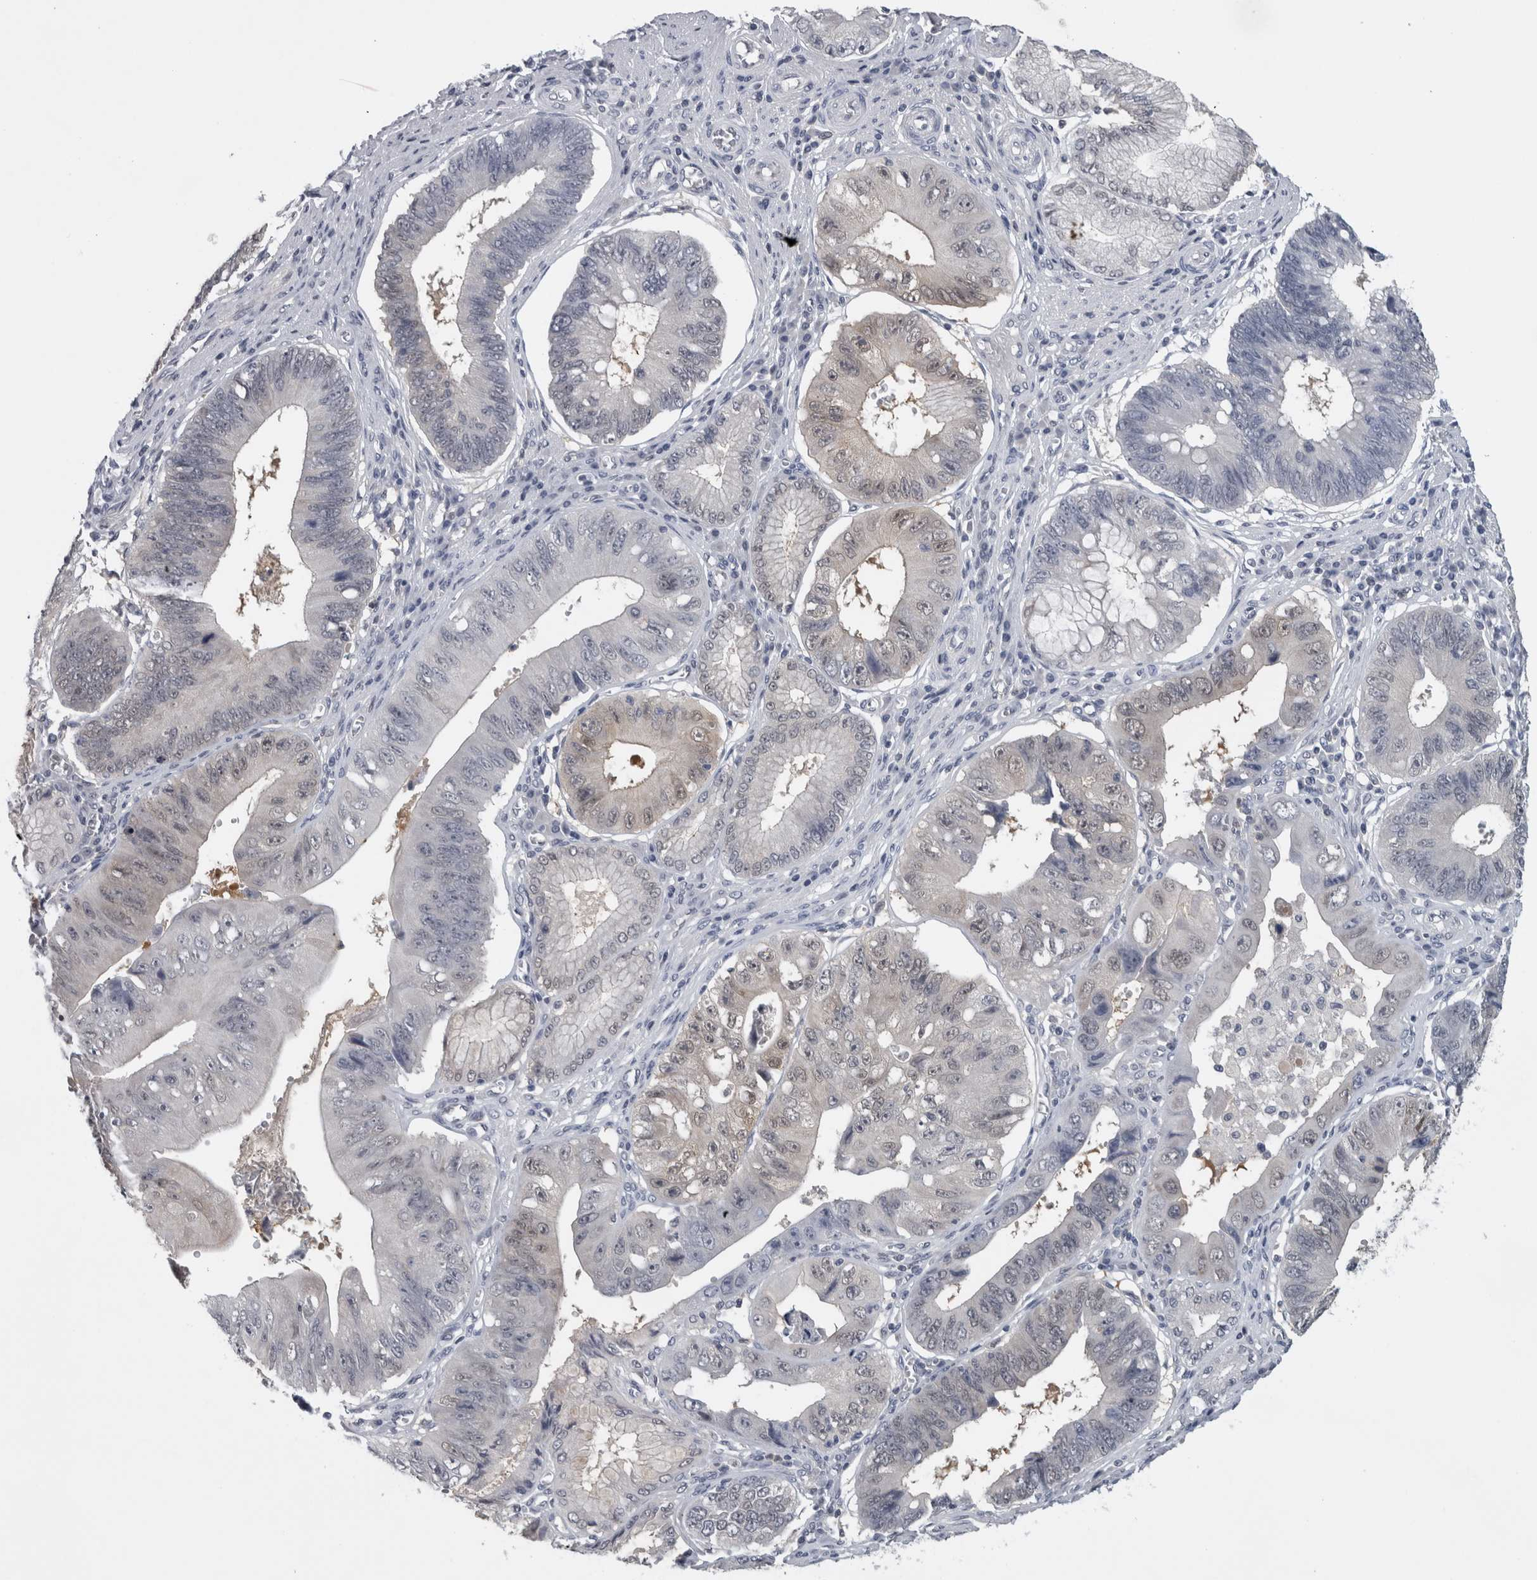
{"staining": {"intensity": "weak", "quantity": "<25%", "location": "nuclear"}, "tissue": "stomach cancer", "cell_type": "Tumor cells", "image_type": "cancer", "snomed": [{"axis": "morphology", "description": "Adenocarcinoma, NOS"}, {"axis": "topography", "description": "Stomach"}], "caption": "IHC image of neoplastic tissue: human stomach adenocarcinoma stained with DAB displays no significant protein staining in tumor cells. (Immunohistochemistry (ihc), brightfield microscopy, high magnification).", "gene": "NAPRT", "patient": {"sex": "male", "age": 59}}